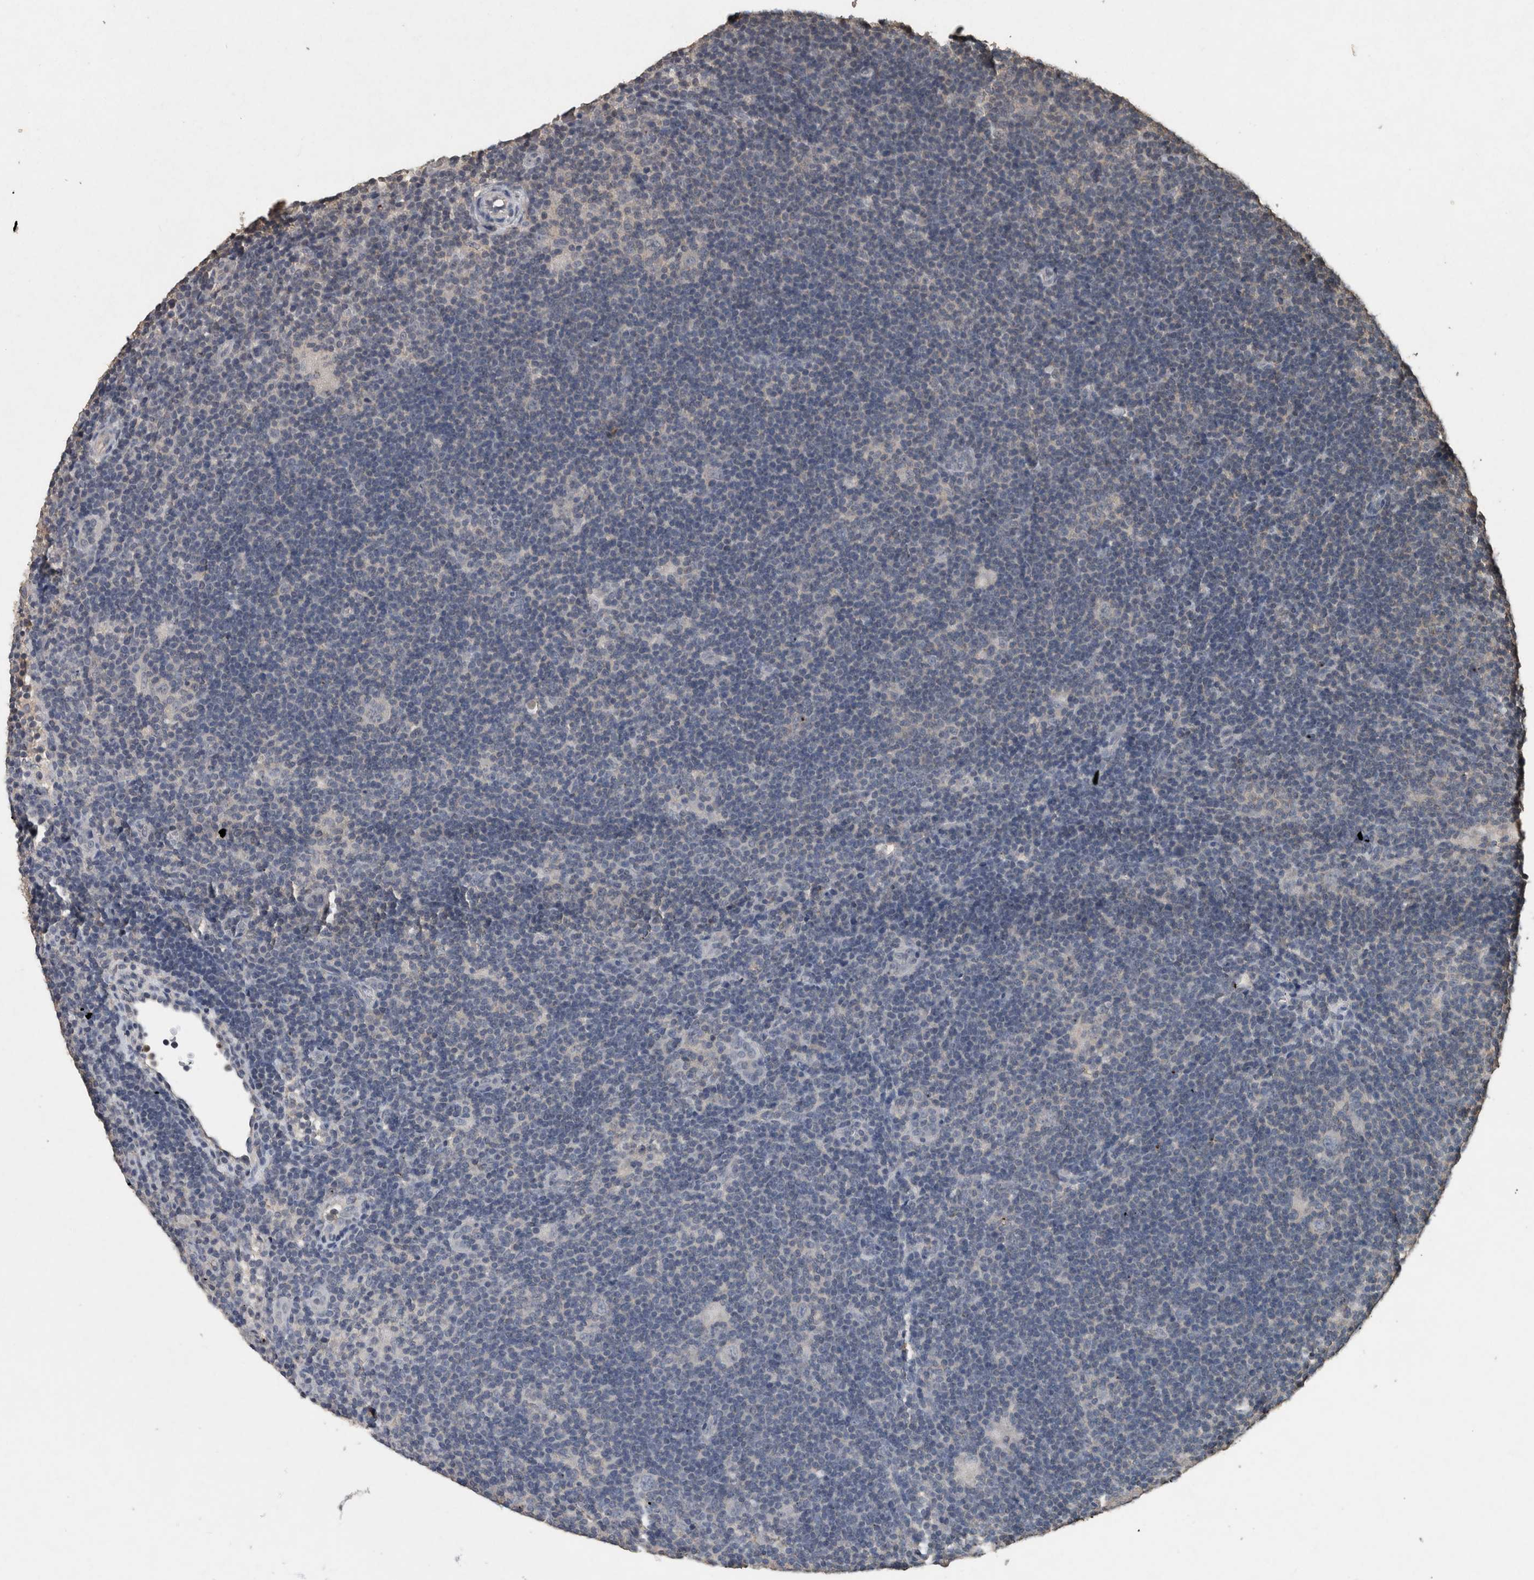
{"staining": {"intensity": "negative", "quantity": "none", "location": "none"}, "tissue": "lymphoma", "cell_type": "Tumor cells", "image_type": "cancer", "snomed": [{"axis": "morphology", "description": "Hodgkin's disease, NOS"}, {"axis": "topography", "description": "Lymph node"}], "caption": "DAB (3,3'-diaminobenzidine) immunohistochemical staining of human lymphoma shows no significant positivity in tumor cells. (Brightfield microscopy of DAB (3,3'-diaminobenzidine) IHC at high magnification).", "gene": "FGFRL1", "patient": {"sex": "female", "age": 57}}